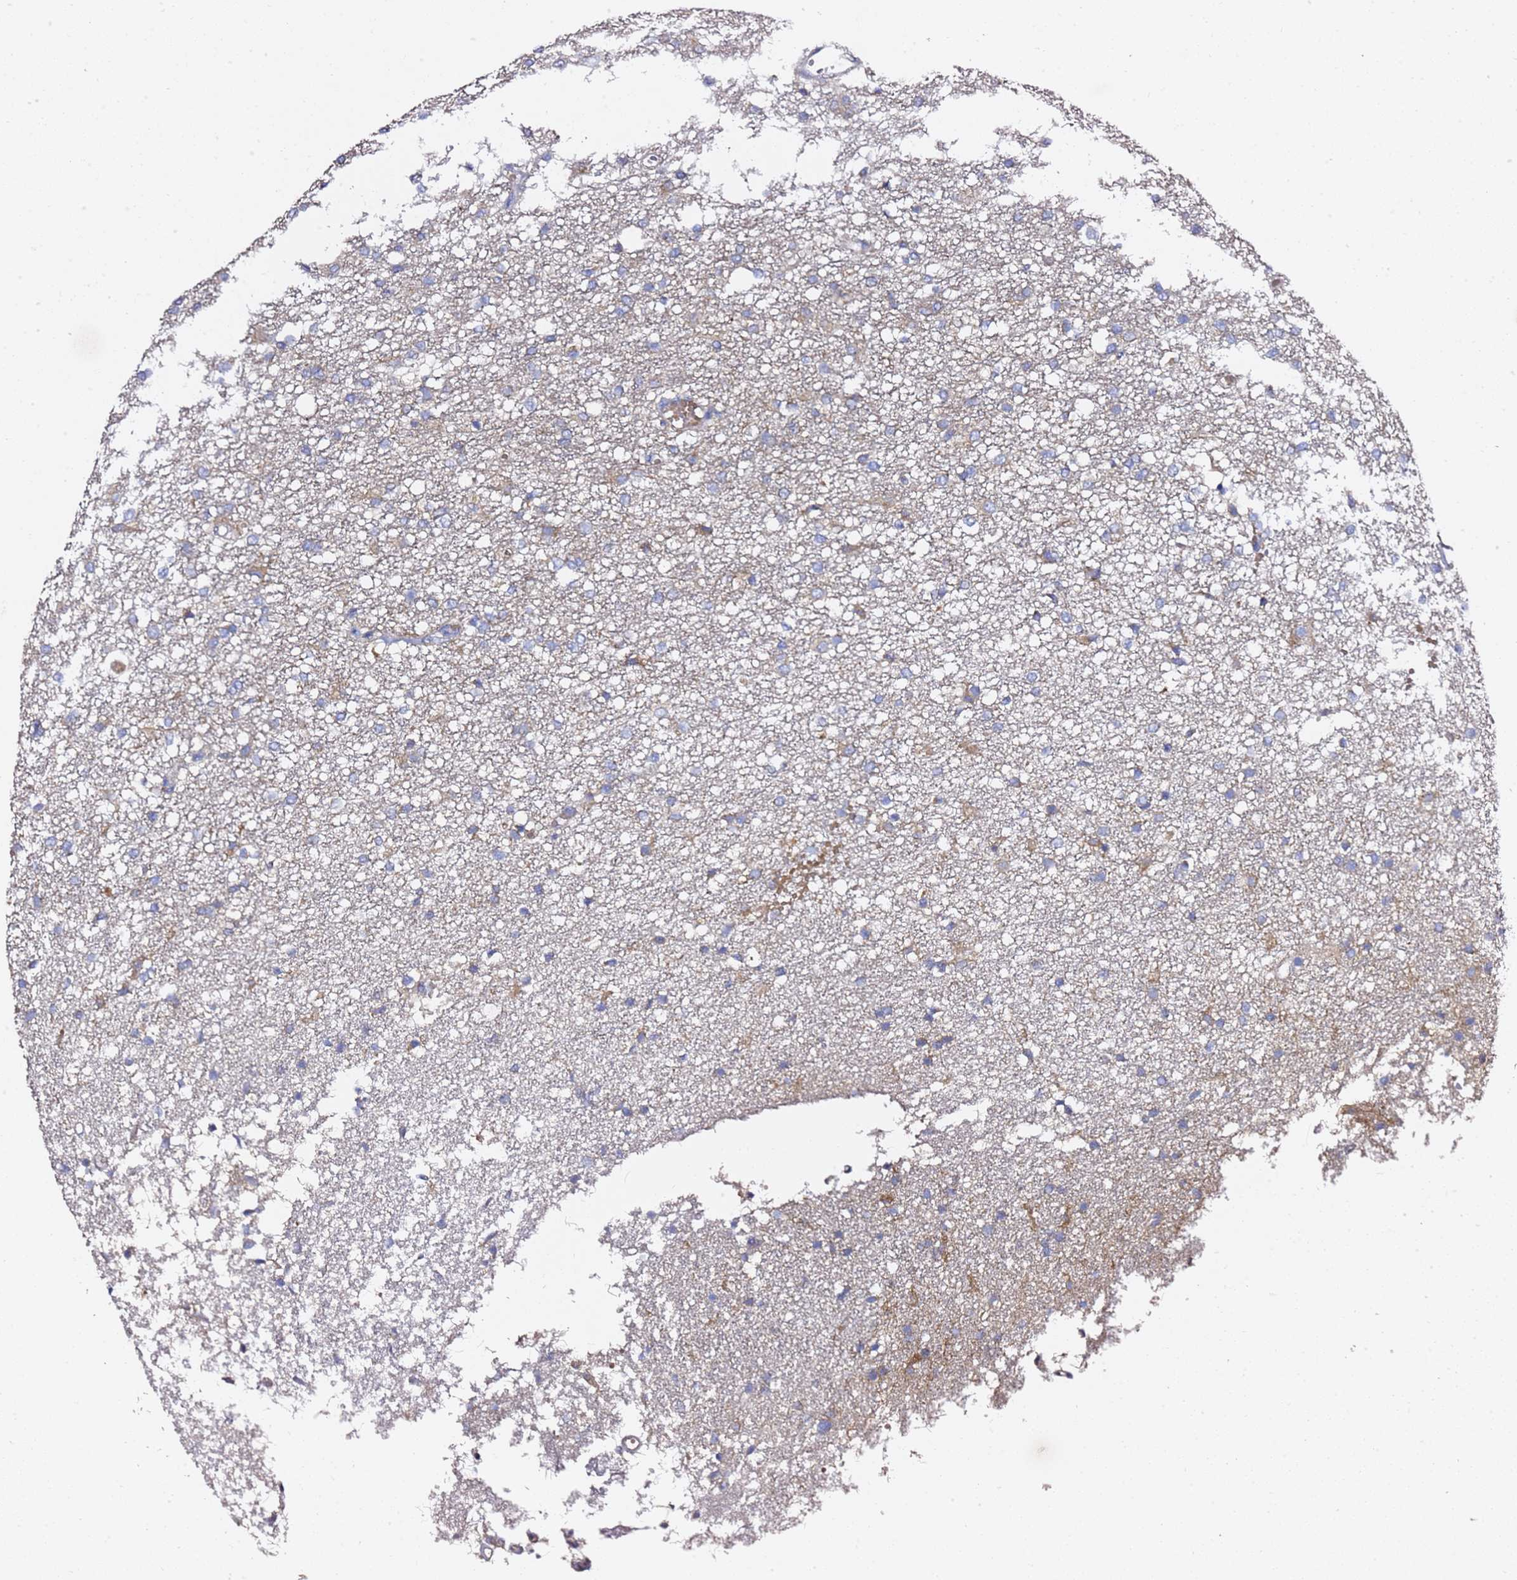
{"staining": {"intensity": "weak", "quantity": "25%-75%", "location": "cytoplasmic/membranous"}, "tissue": "glioma", "cell_type": "Tumor cells", "image_type": "cancer", "snomed": [{"axis": "morphology", "description": "Glioma, malignant, High grade"}, {"axis": "topography", "description": "Brain"}], "caption": "Immunohistochemical staining of human malignant glioma (high-grade) displays weak cytoplasmic/membranous protein expression in approximately 25%-75% of tumor cells. Using DAB (3,3'-diaminobenzidine) (brown) and hematoxylin (blue) stains, captured at high magnification using brightfield microscopy.", "gene": "C19orf12", "patient": {"sex": "female", "age": 59}}